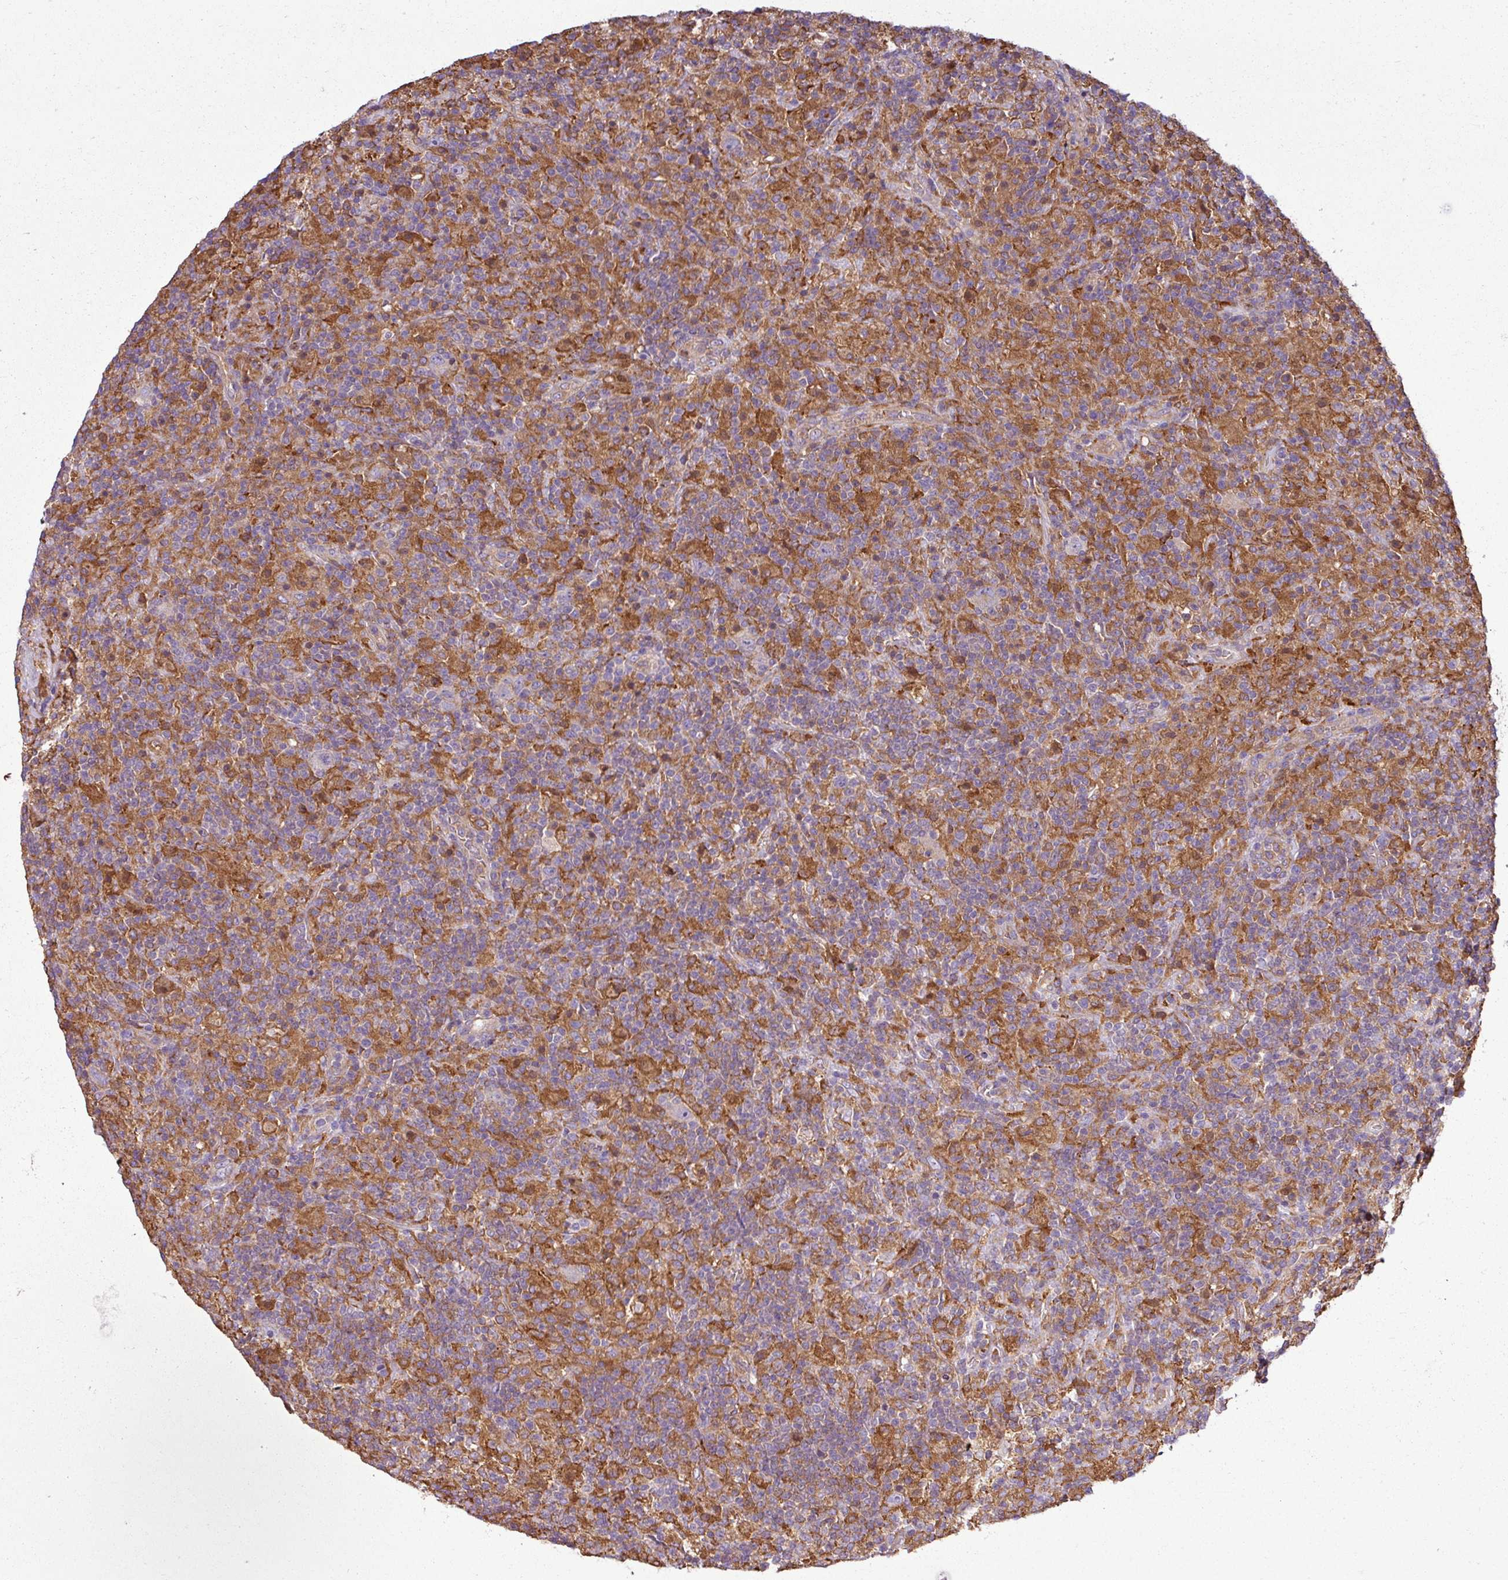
{"staining": {"intensity": "negative", "quantity": "none", "location": "none"}, "tissue": "lymphoma", "cell_type": "Tumor cells", "image_type": "cancer", "snomed": [{"axis": "morphology", "description": "Hodgkin's disease, NOS"}, {"axis": "topography", "description": "Lymph node"}], "caption": "Hodgkin's disease was stained to show a protein in brown. There is no significant positivity in tumor cells.", "gene": "PACSIN2", "patient": {"sex": "male", "age": 70}}